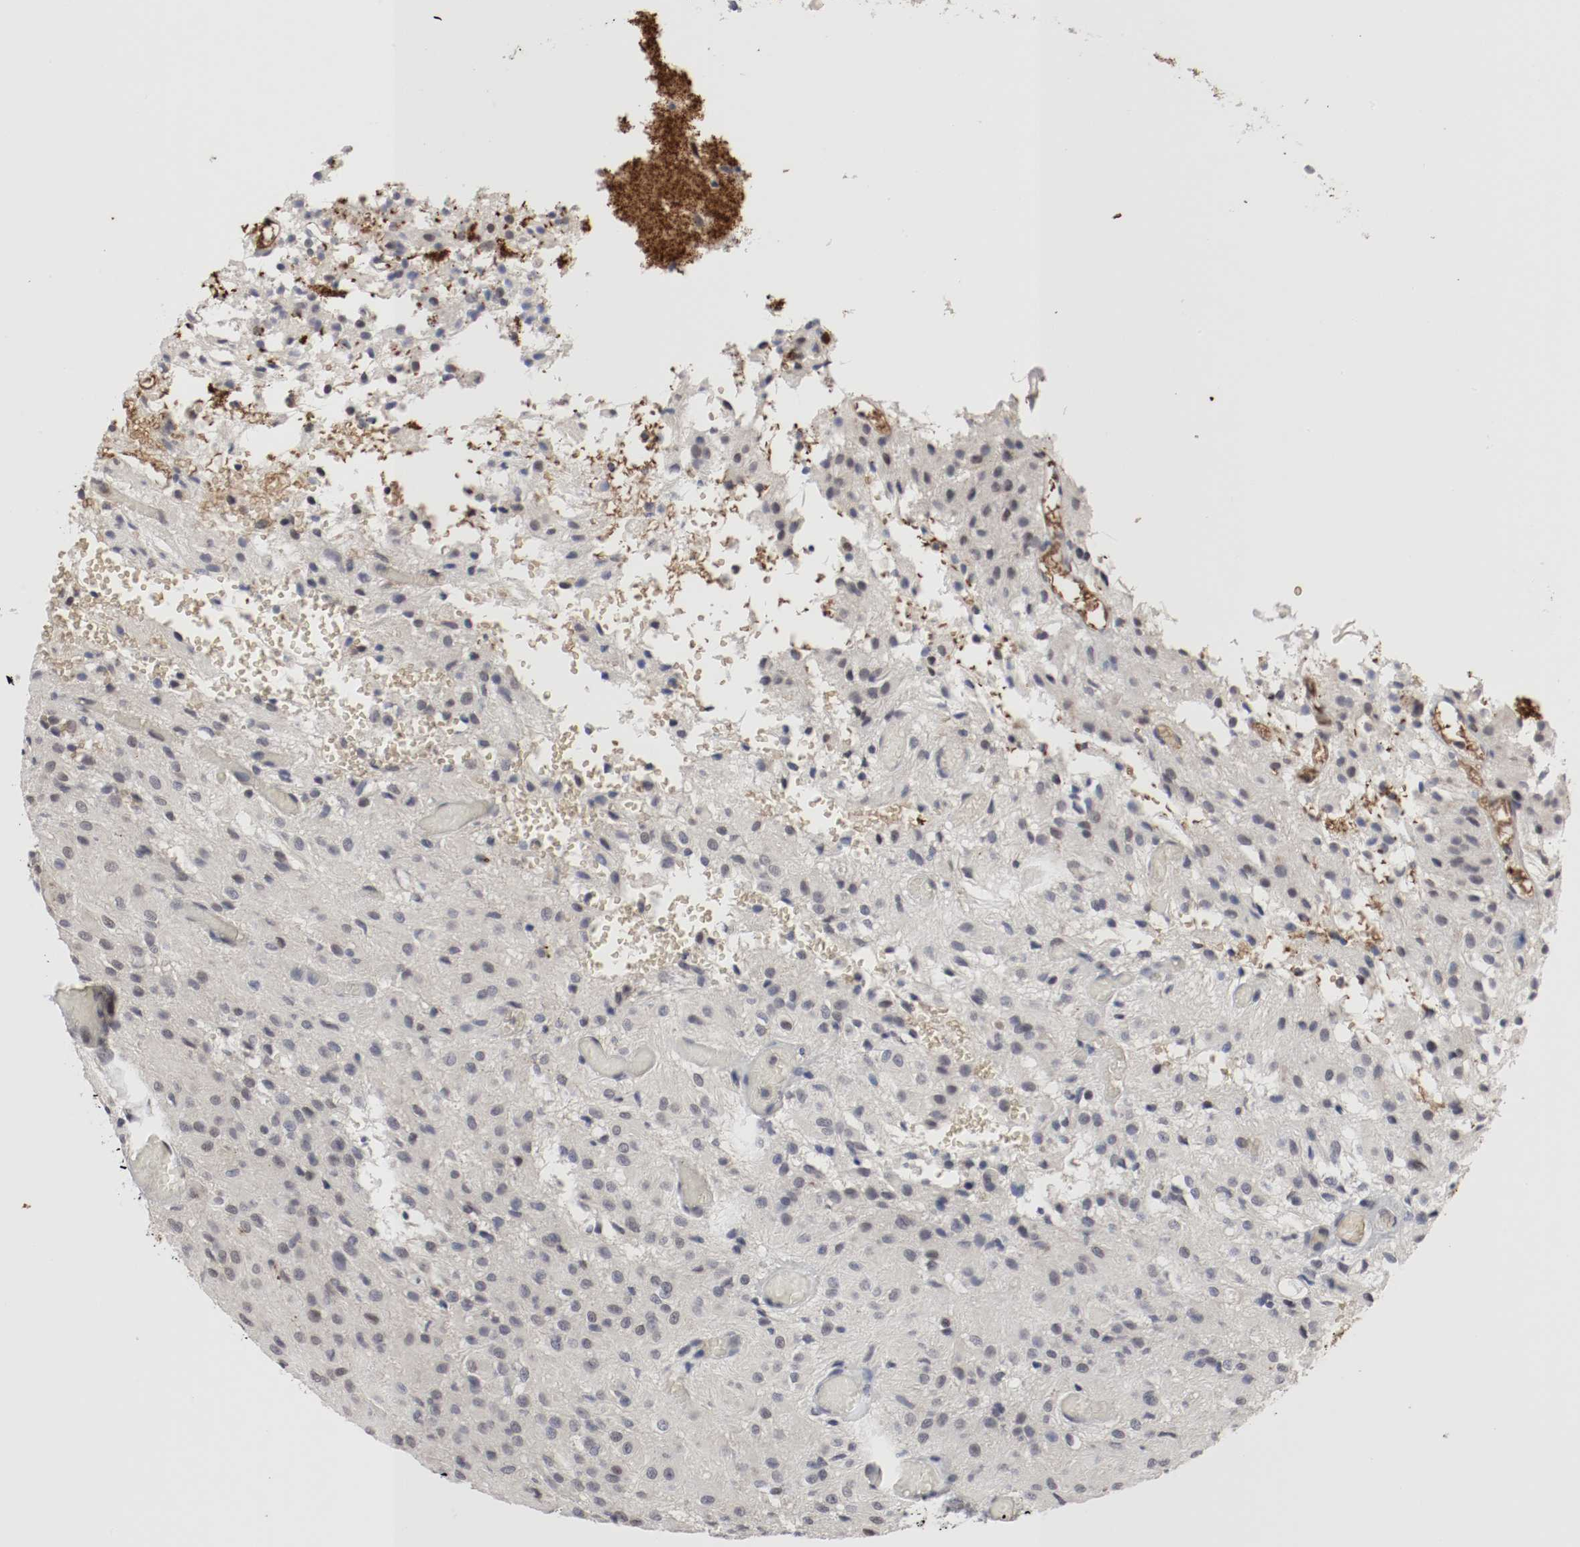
{"staining": {"intensity": "negative", "quantity": "none", "location": "none"}, "tissue": "glioma", "cell_type": "Tumor cells", "image_type": "cancer", "snomed": [{"axis": "morphology", "description": "Glioma, malignant, High grade"}, {"axis": "topography", "description": "Brain"}], "caption": "Human glioma stained for a protein using immunohistochemistry (IHC) reveals no positivity in tumor cells.", "gene": "JUND", "patient": {"sex": "female", "age": 59}}